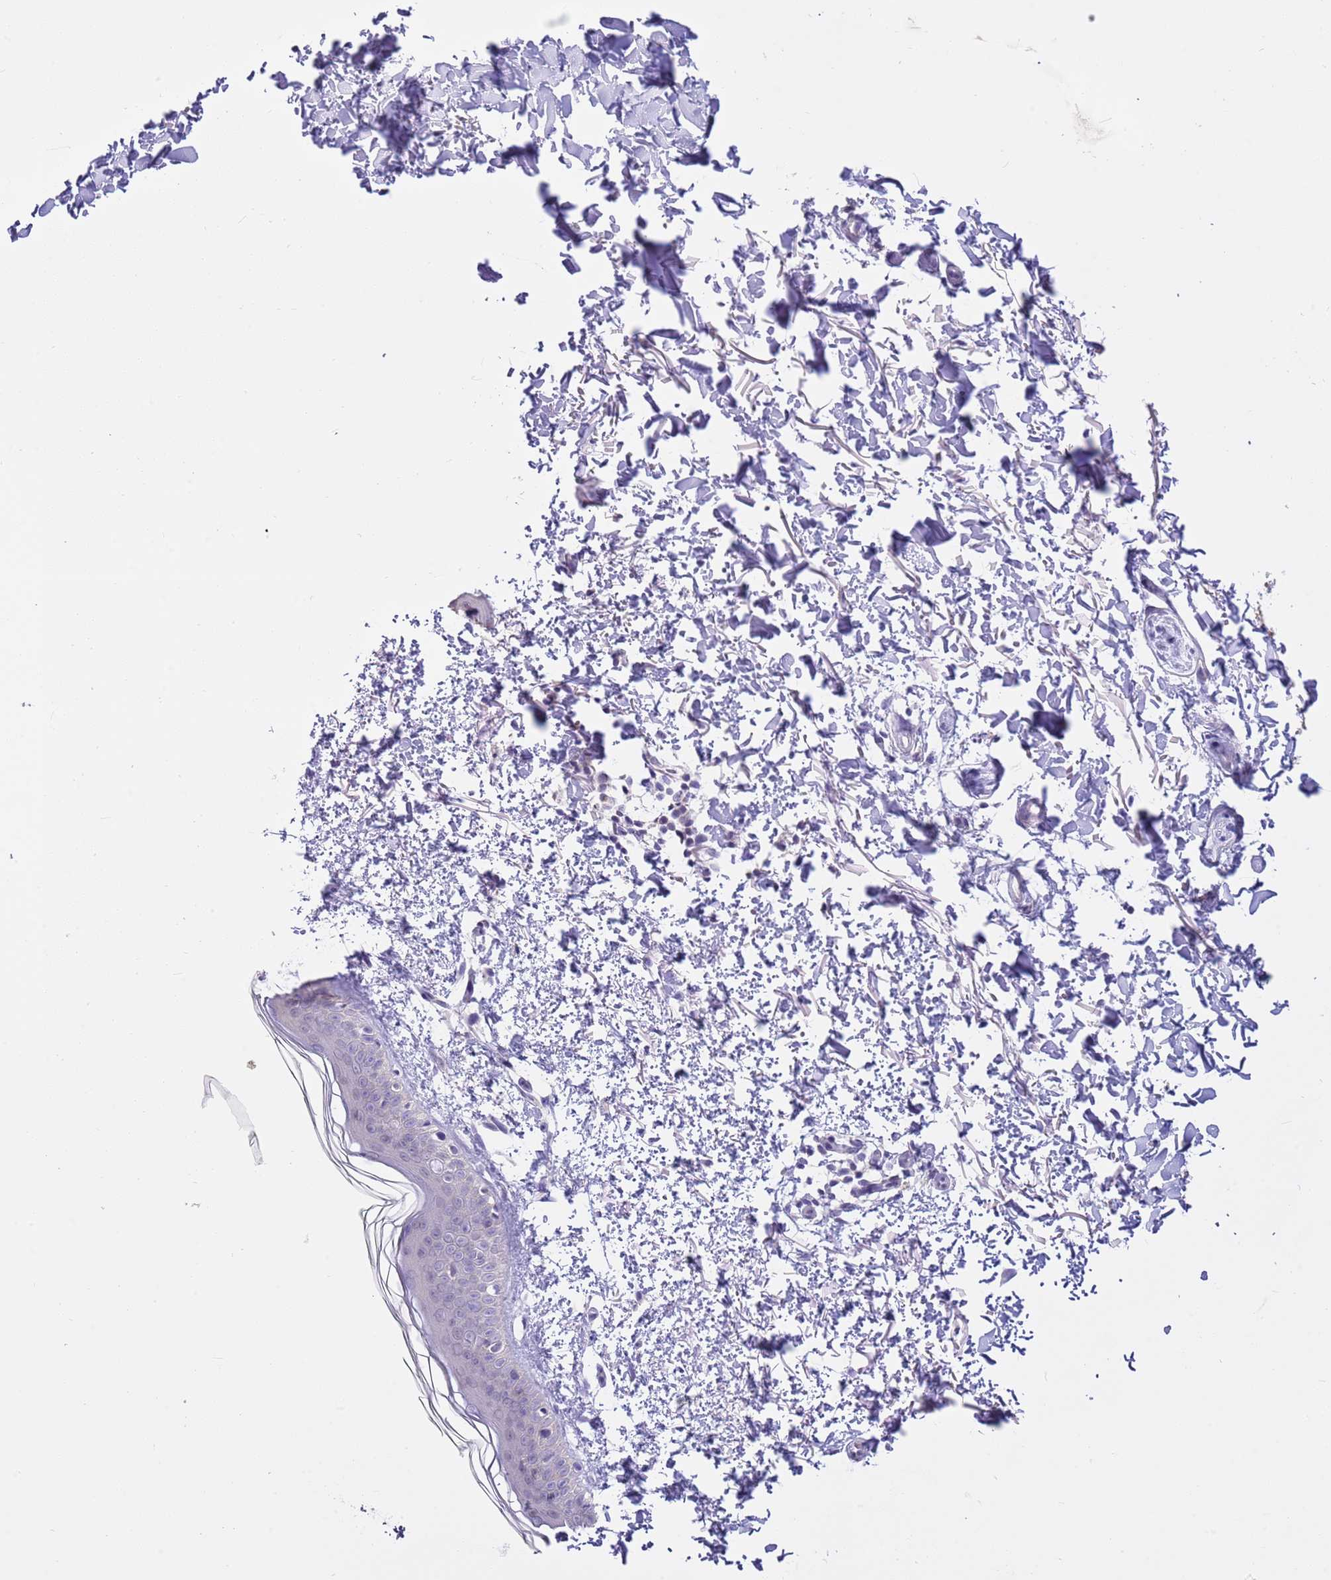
{"staining": {"intensity": "negative", "quantity": "none", "location": "none"}, "tissue": "skin", "cell_type": "Fibroblasts", "image_type": "normal", "snomed": [{"axis": "morphology", "description": "Normal tissue, NOS"}, {"axis": "topography", "description": "Skin"}], "caption": "A high-resolution histopathology image shows IHC staining of benign skin, which displays no significant expression in fibroblasts.", "gene": "DDI2", "patient": {"sex": "male", "age": 66}}